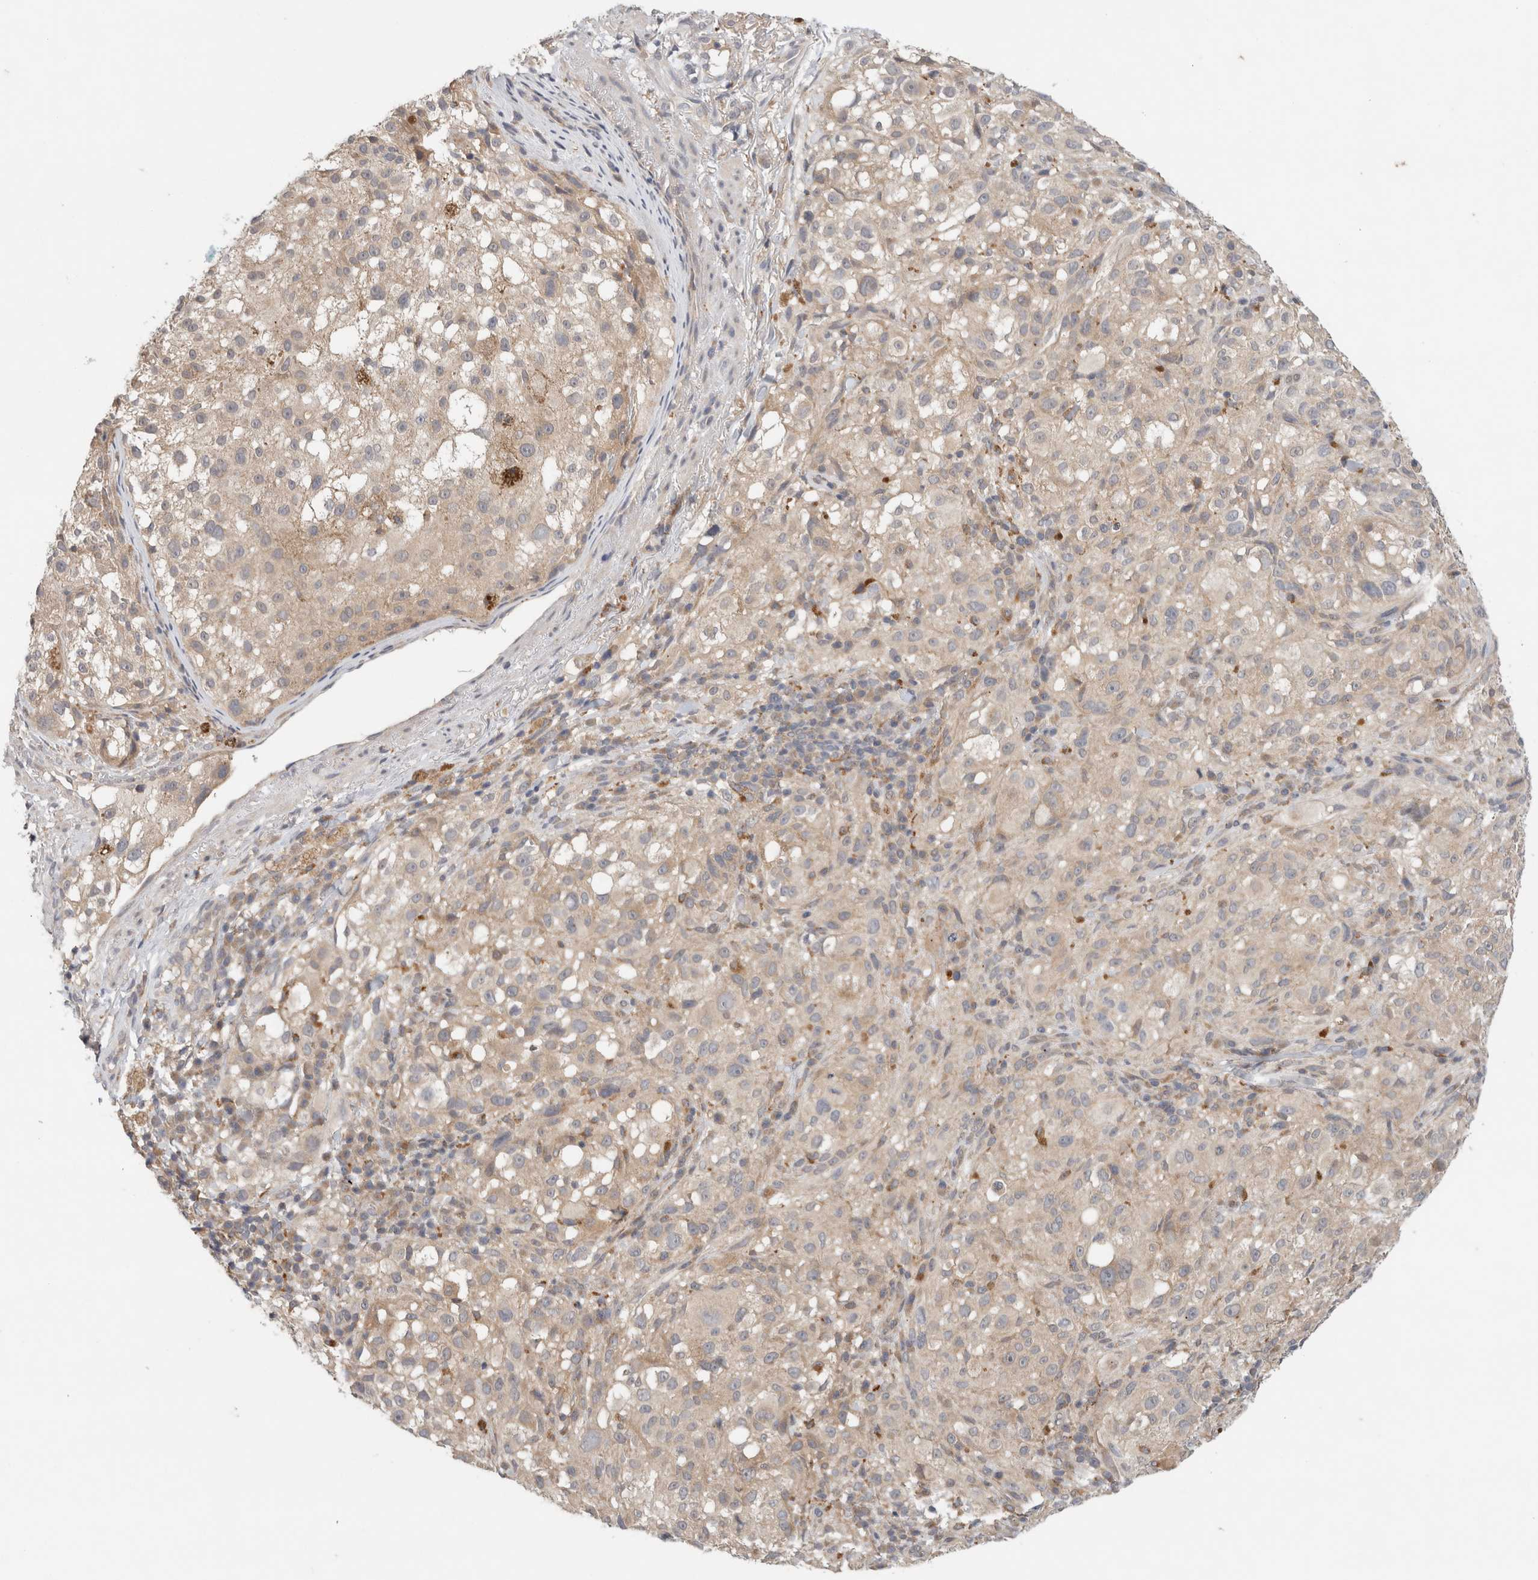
{"staining": {"intensity": "weak", "quantity": "25%-75%", "location": "cytoplasmic/membranous"}, "tissue": "melanoma", "cell_type": "Tumor cells", "image_type": "cancer", "snomed": [{"axis": "morphology", "description": "Necrosis, NOS"}, {"axis": "morphology", "description": "Malignant melanoma, NOS"}, {"axis": "topography", "description": "Skin"}], "caption": "Malignant melanoma tissue displays weak cytoplasmic/membranous staining in approximately 25%-75% of tumor cells, visualized by immunohistochemistry.", "gene": "SGK1", "patient": {"sex": "female", "age": 87}}